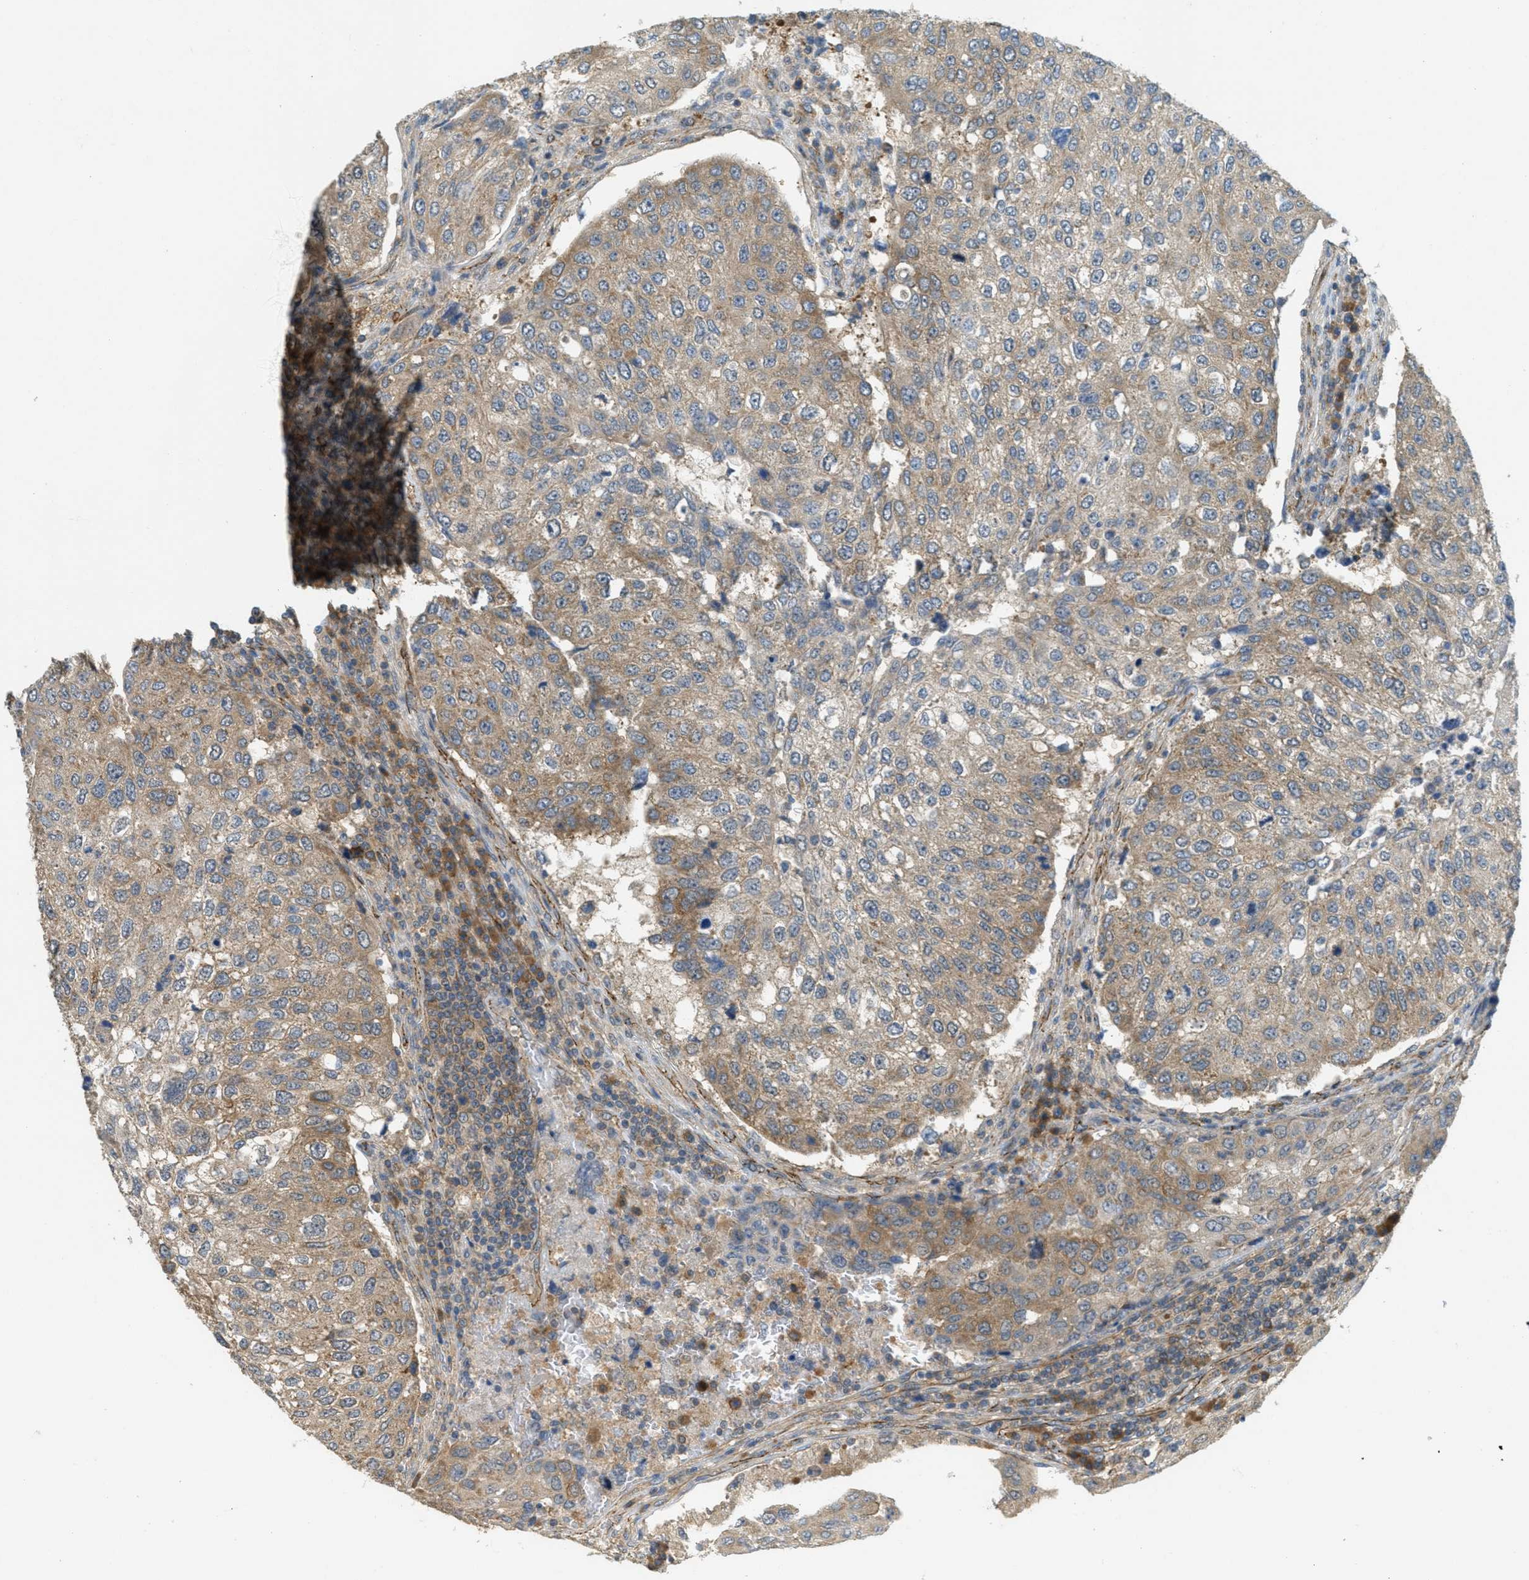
{"staining": {"intensity": "moderate", "quantity": ">75%", "location": "cytoplasmic/membranous"}, "tissue": "urothelial cancer", "cell_type": "Tumor cells", "image_type": "cancer", "snomed": [{"axis": "morphology", "description": "Urothelial carcinoma, High grade"}, {"axis": "topography", "description": "Lymph node"}, {"axis": "topography", "description": "Urinary bladder"}], "caption": "Moderate cytoplasmic/membranous staining for a protein is appreciated in about >75% of tumor cells of high-grade urothelial carcinoma using immunohistochemistry (IHC).", "gene": "JCAD", "patient": {"sex": "male", "age": 51}}